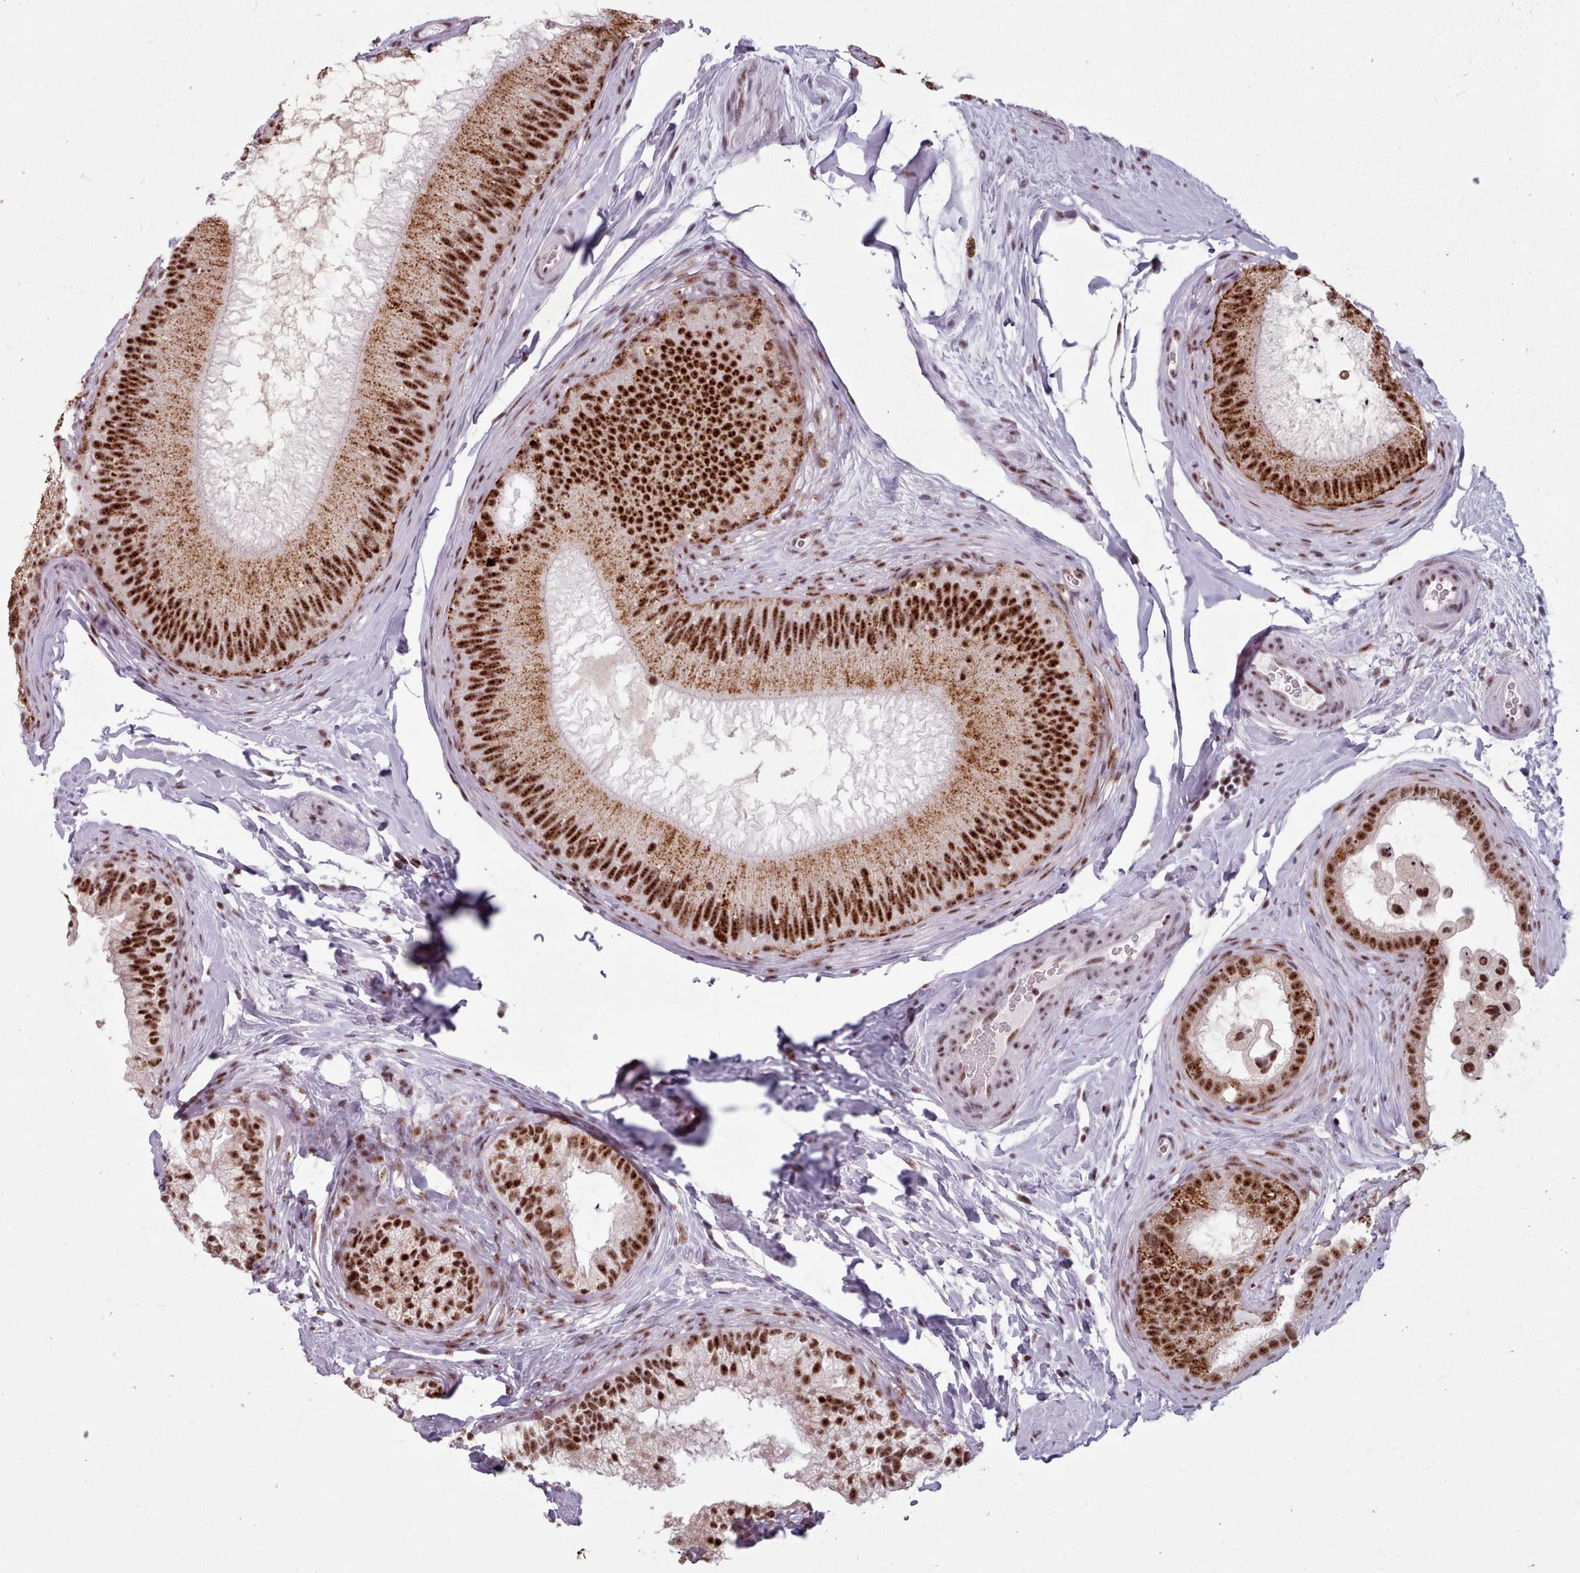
{"staining": {"intensity": "strong", "quantity": ">75%", "location": "cytoplasmic/membranous,nuclear"}, "tissue": "epididymis", "cell_type": "Glandular cells", "image_type": "normal", "snomed": [{"axis": "morphology", "description": "Normal tissue, NOS"}, {"axis": "topography", "description": "Epididymis"}], "caption": "Normal epididymis exhibits strong cytoplasmic/membranous,nuclear staining in approximately >75% of glandular cells, visualized by immunohistochemistry. (Stains: DAB in brown, nuclei in blue, Microscopy: brightfield microscopy at high magnification).", "gene": "SRRM1", "patient": {"sex": "male", "age": 45}}